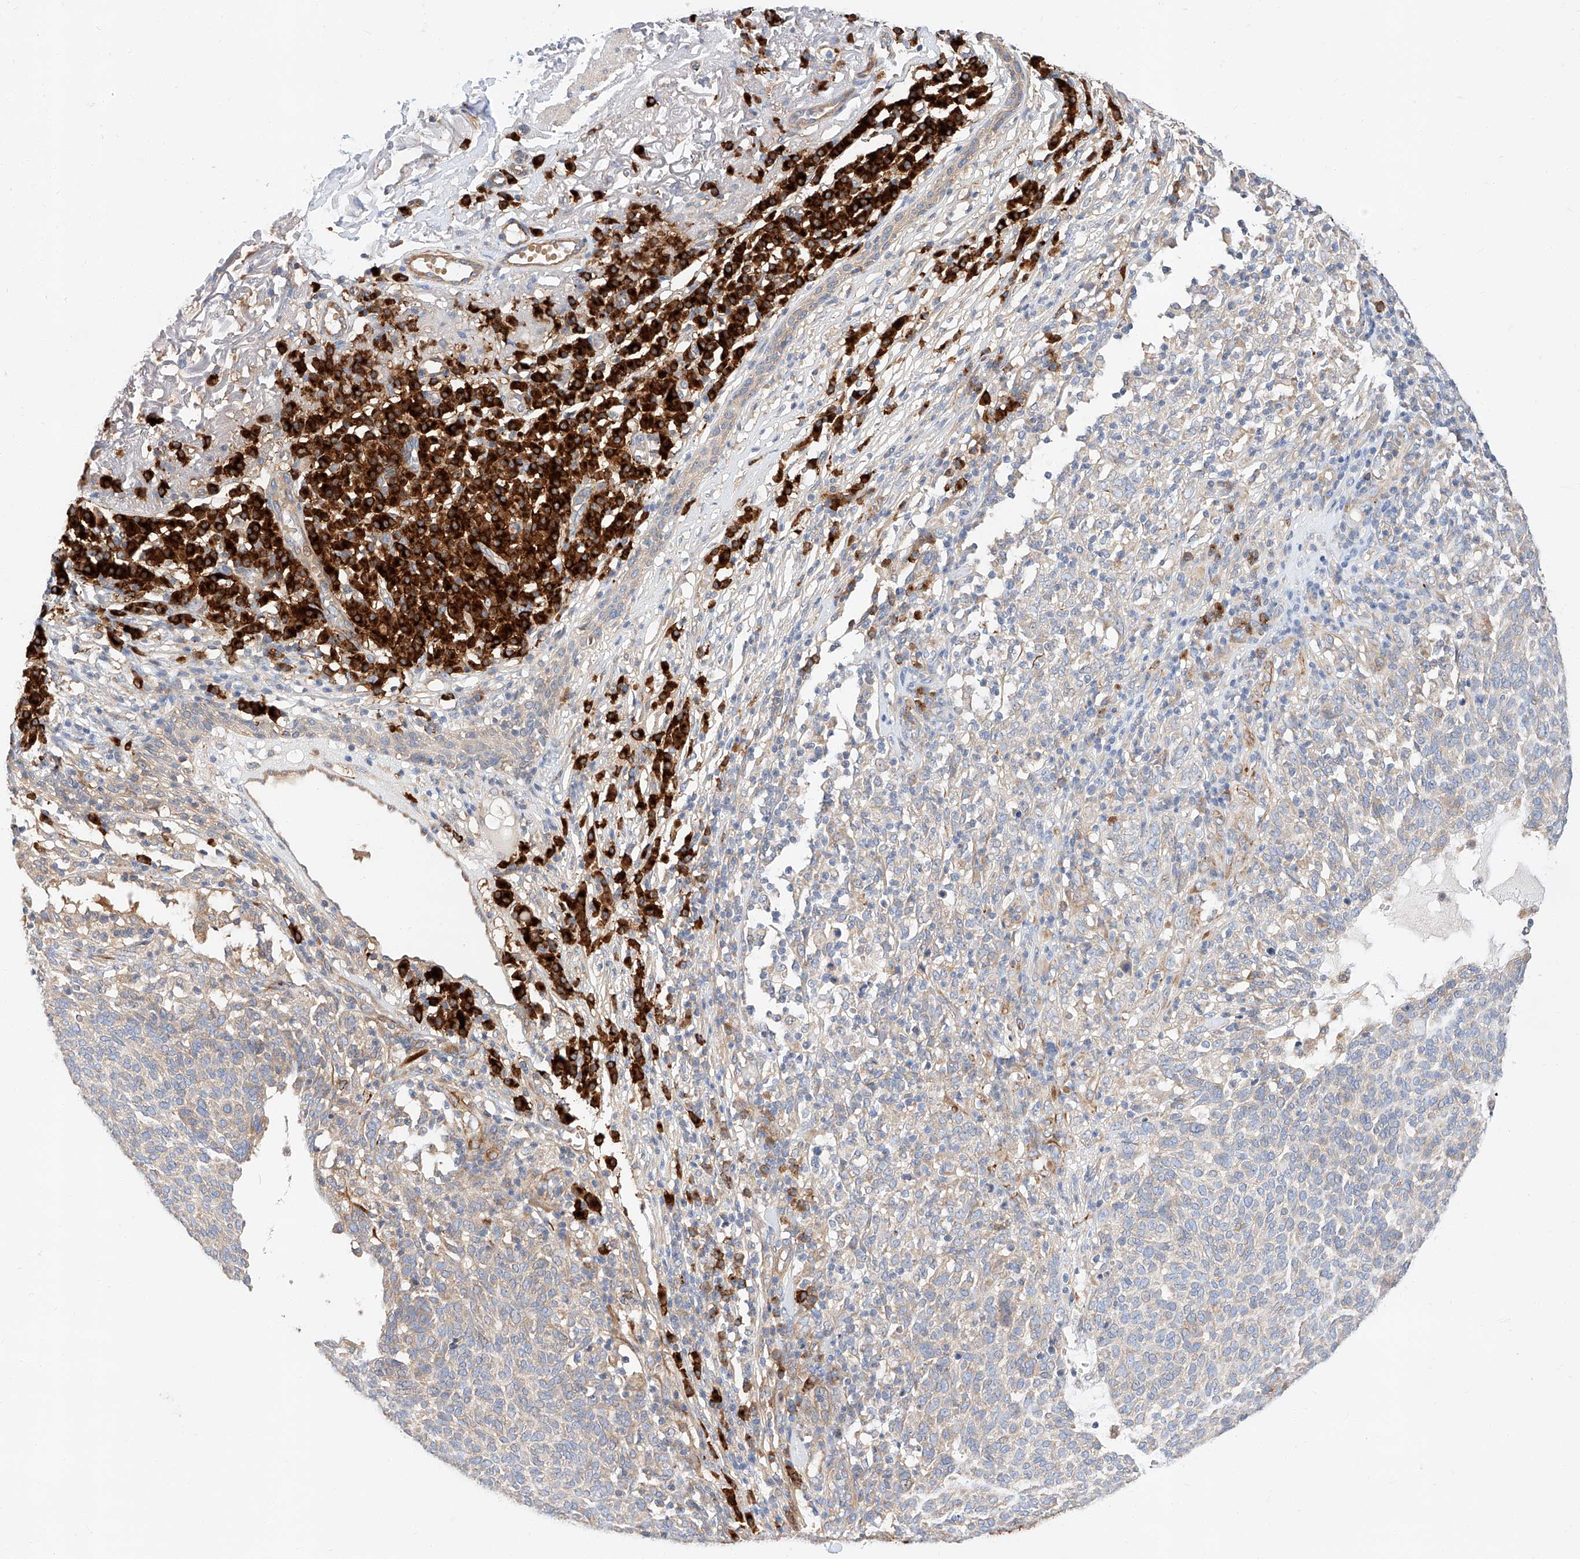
{"staining": {"intensity": "weak", "quantity": "<25%", "location": "cytoplasmic/membranous"}, "tissue": "skin cancer", "cell_type": "Tumor cells", "image_type": "cancer", "snomed": [{"axis": "morphology", "description": "Squamous cell carcinoma, NOS"}, {"axis": "topography", "description": "Skin"}], "caption": "Immunohistochemistry image of neoplastic tissue: human skin cancer stained with DAB (3,3'-diaminobenzidine) exhibits no significant protein staining in tumor cells.", "gene": "GLMN", "patient": {"sex": "female", "age": 90}}